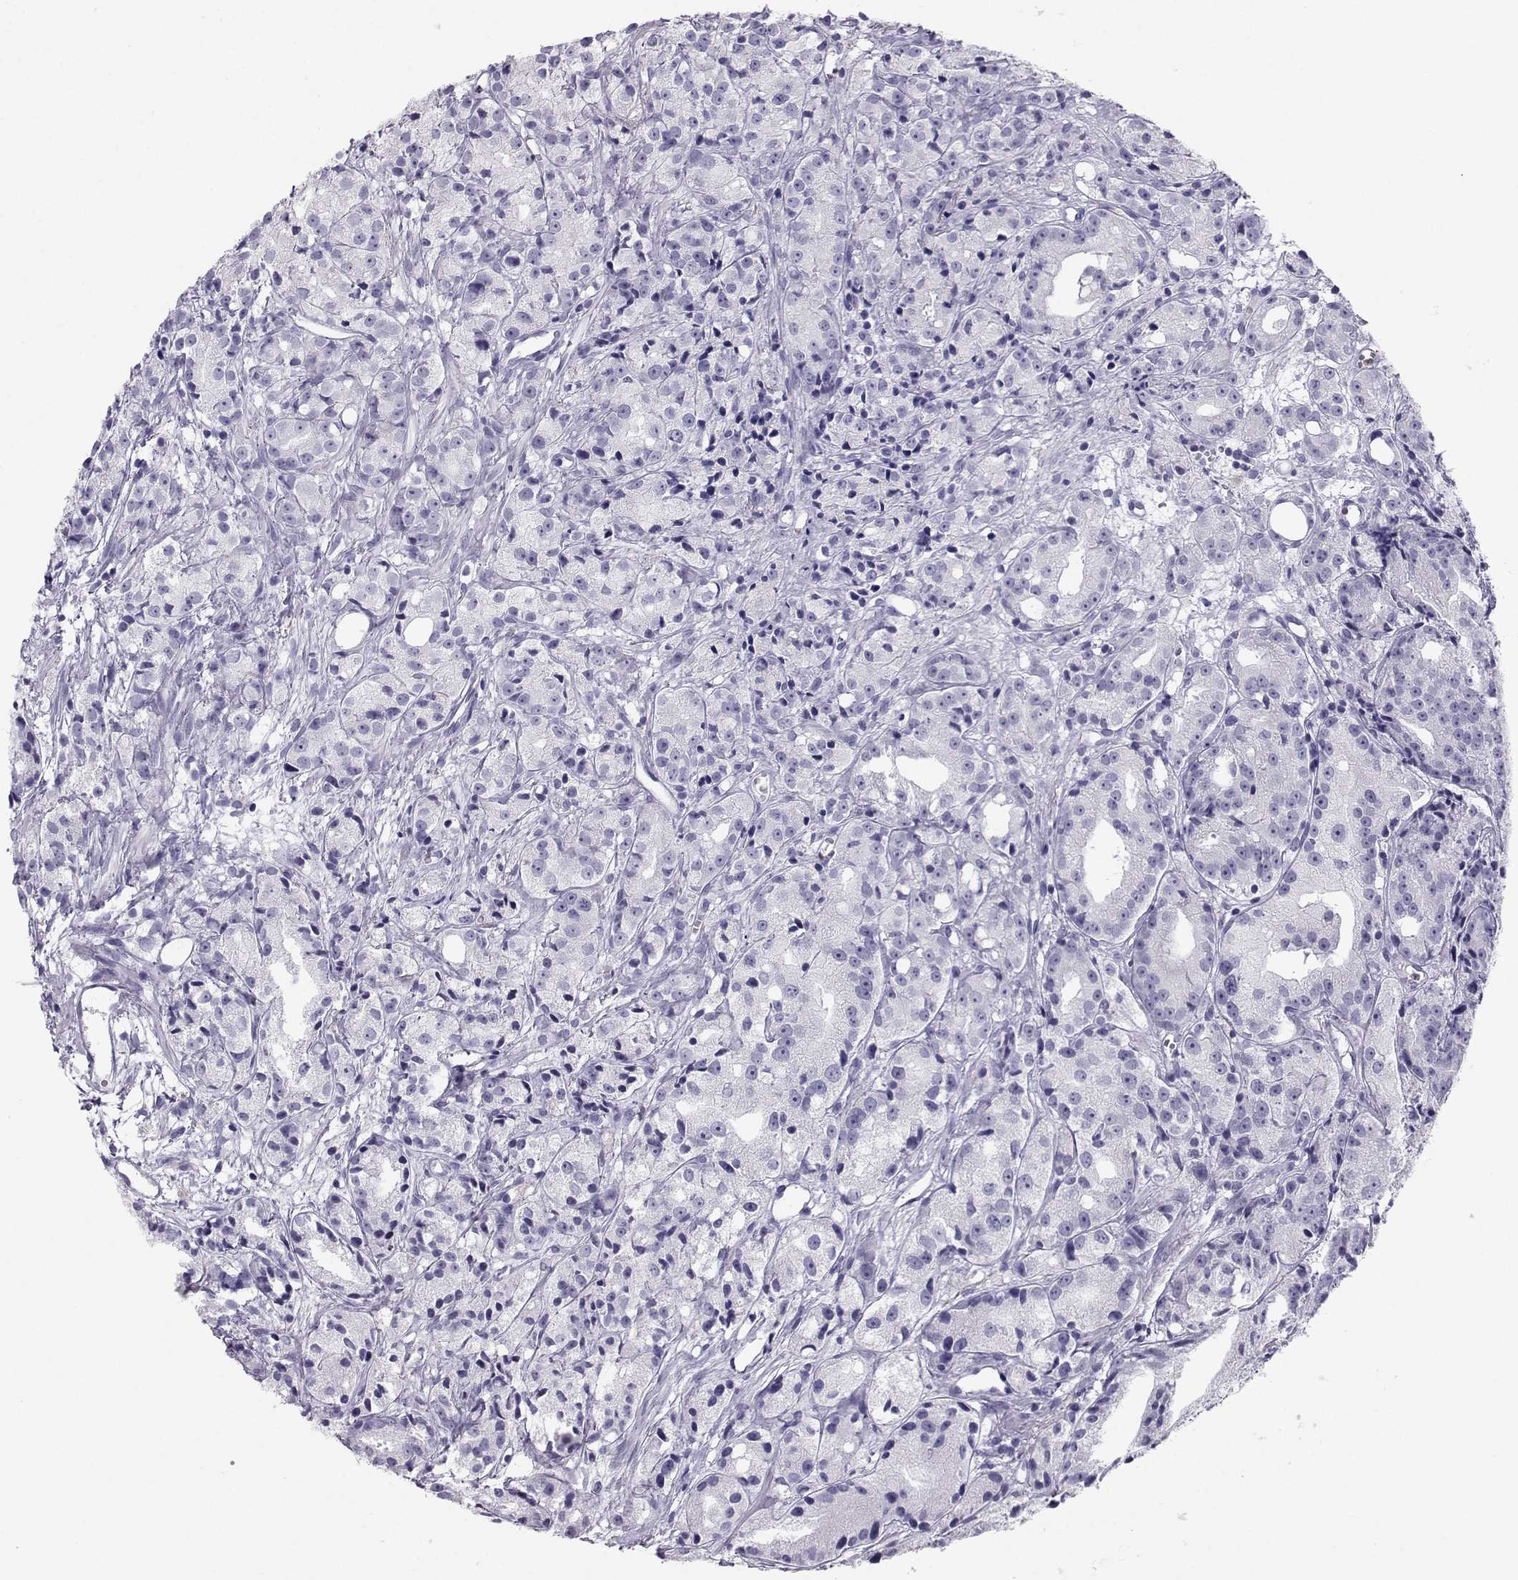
{"staining": {"intensity": "negative", "quantity": "none", "location": "none"}, "tissue": "prostate cancer", "cell_type": "Tumor cells", "image_type": "cancer", "snomed": [{"axis": "morphology", "description": "Adenocarcinoma, Medium grade"}, {"axis": "topography", "description": "Prostate"}], "caption": "A histopathology image of human prostate cancer is negative for staining in tumor cells.", "gene": "SST", "patient": {"sex": "male", "age": 74}}